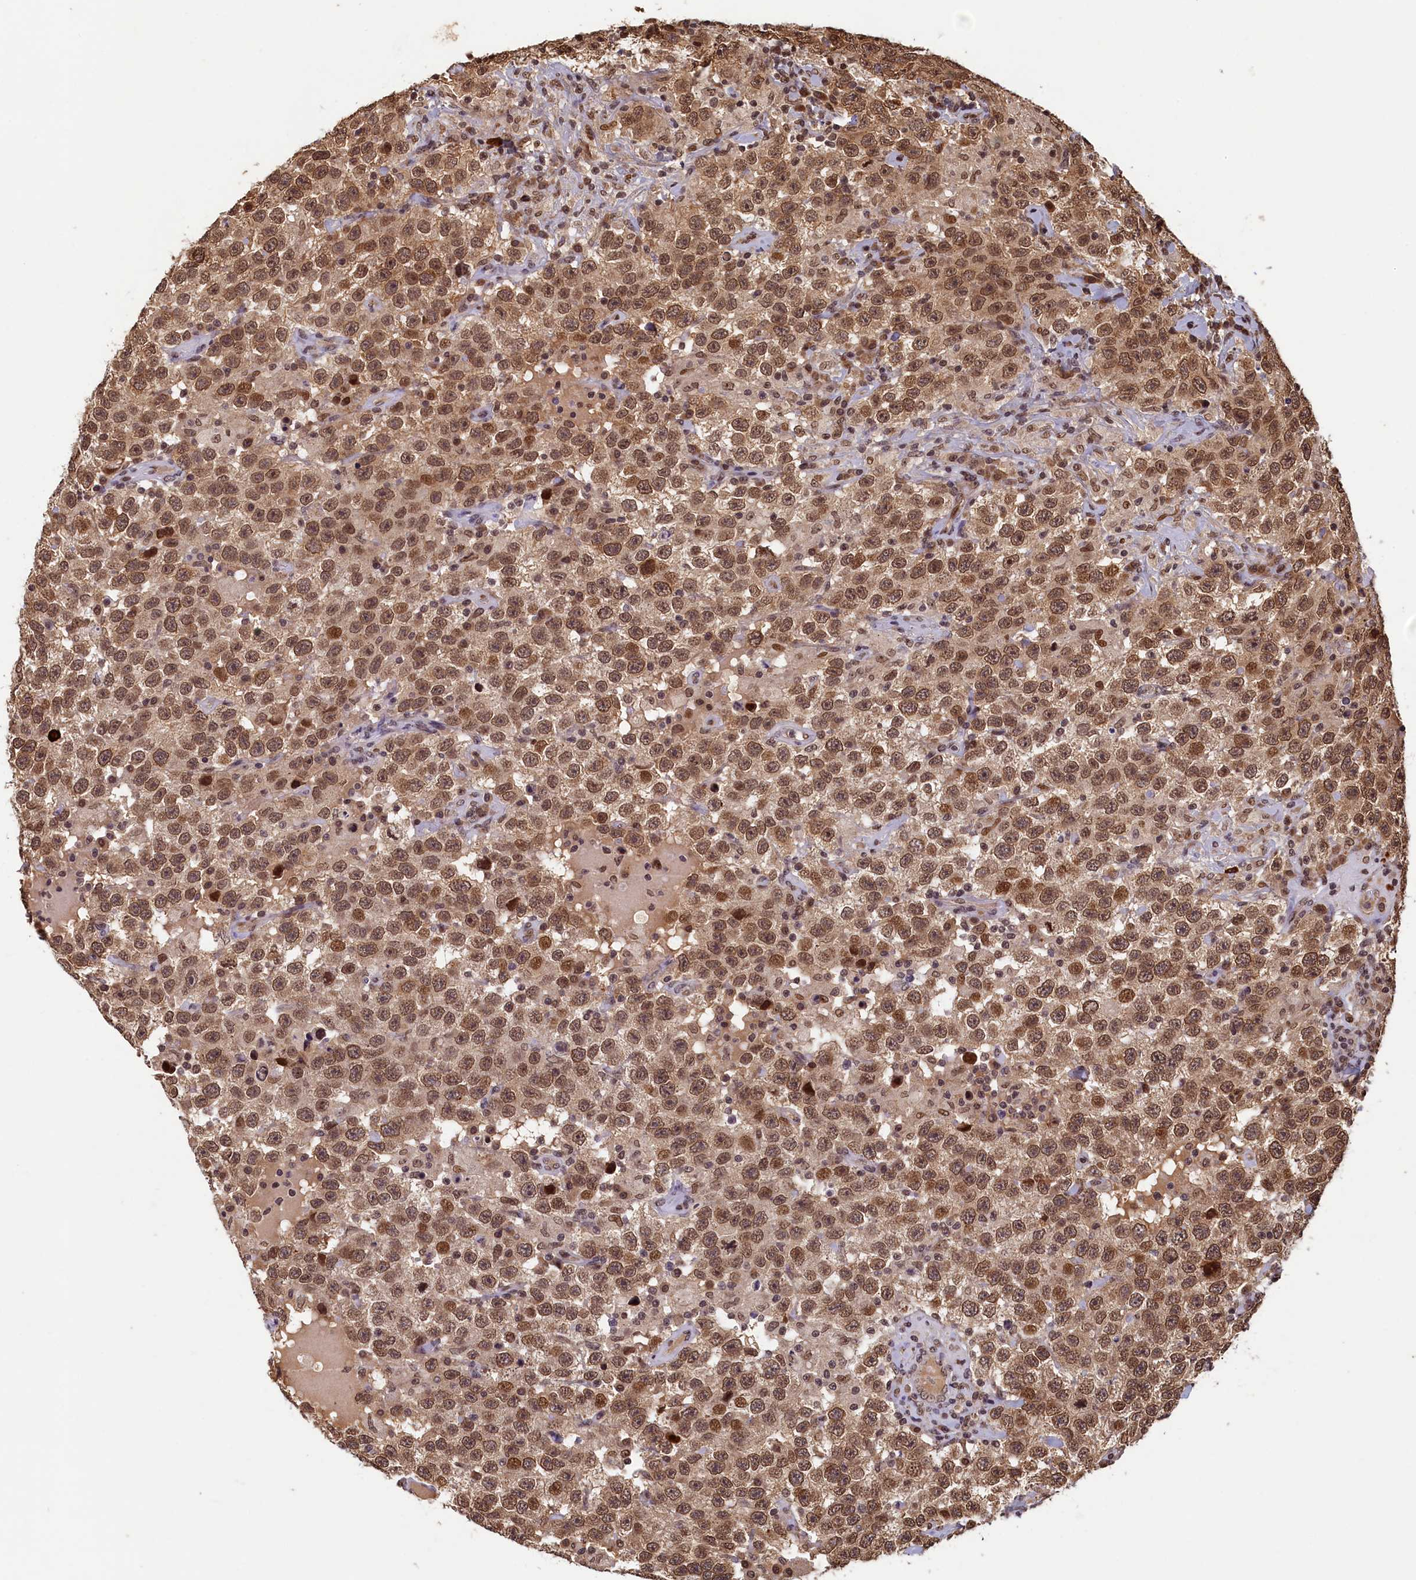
{"staining": {"intensity": "moderate", "quantity": ">75%", "location": "cytoplasmic/membranous,nuclear"}, "tissue": "testis cancer", "cell_type": "Tumor cells", "image_type": "cancer", "snomed": [{"axis": "morphology", "description": "Seminoma, NOS"}, {"axis": "topography", "description": "Testis"}], "caption": "The histopathology image exhibits immunohistochemical staining of testis cancer (seminoma). There is moderate cytoplasmic/membranous and nuclear staining is seen in about >75% of tumor cells.", "gene": "CKAP2L", "patient": {"sex": "male", "age": 41}}